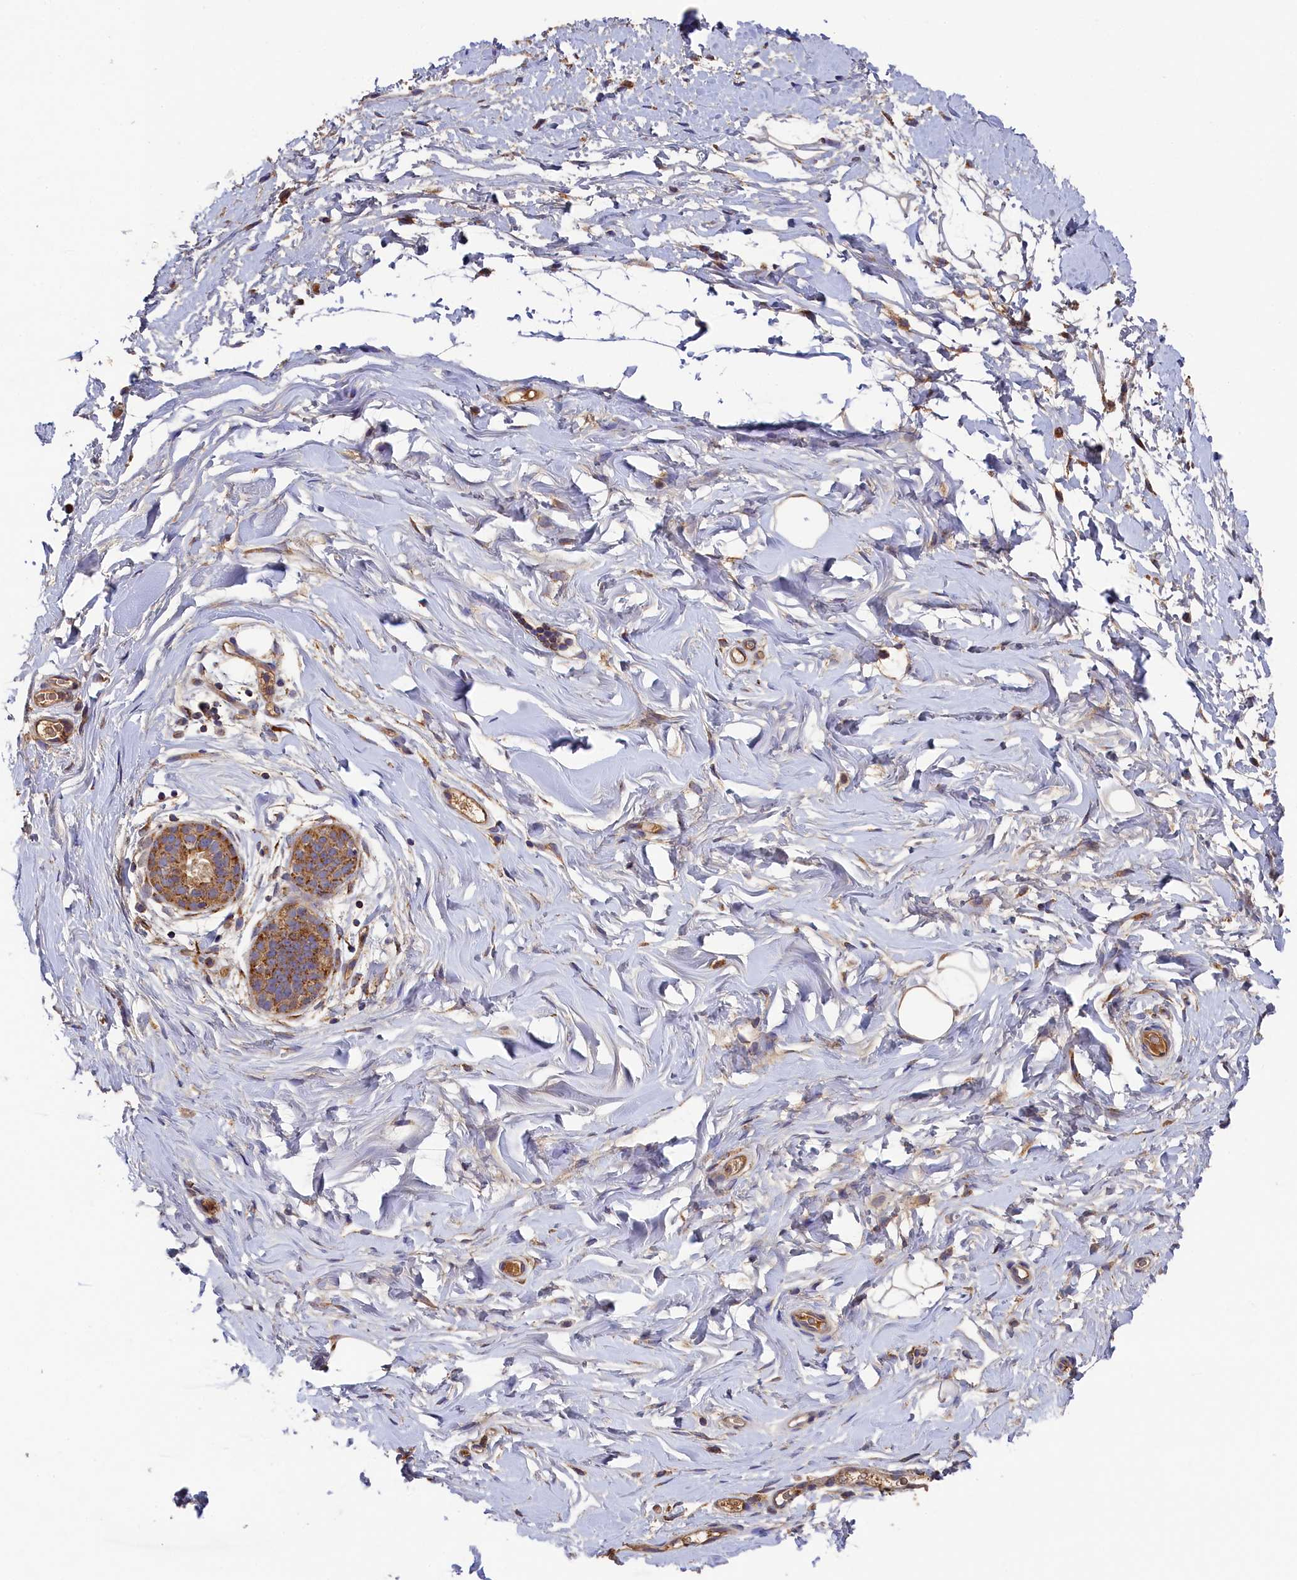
{"staining": {"intensity": "weak", "quantity": ">75%", "location": "cytoplasmic/membranous"}, "tissue": "adipose tissue", "cell_type": "Adipocytes", "image_type": "normal", "snomed": [{"axis": "morphology", "description": "Normal tissue, NOS"}, {"axis": "topography", "description": "Breast"}], "caption": "Unremarkable adipose tissue shows weak cytoplasmic/membranous positivity in approximately >75% of adipocytes, visualized by immunohistochemistry.", "gene": "SEC31B", "patient": {"sex": "female", "age": 26}}